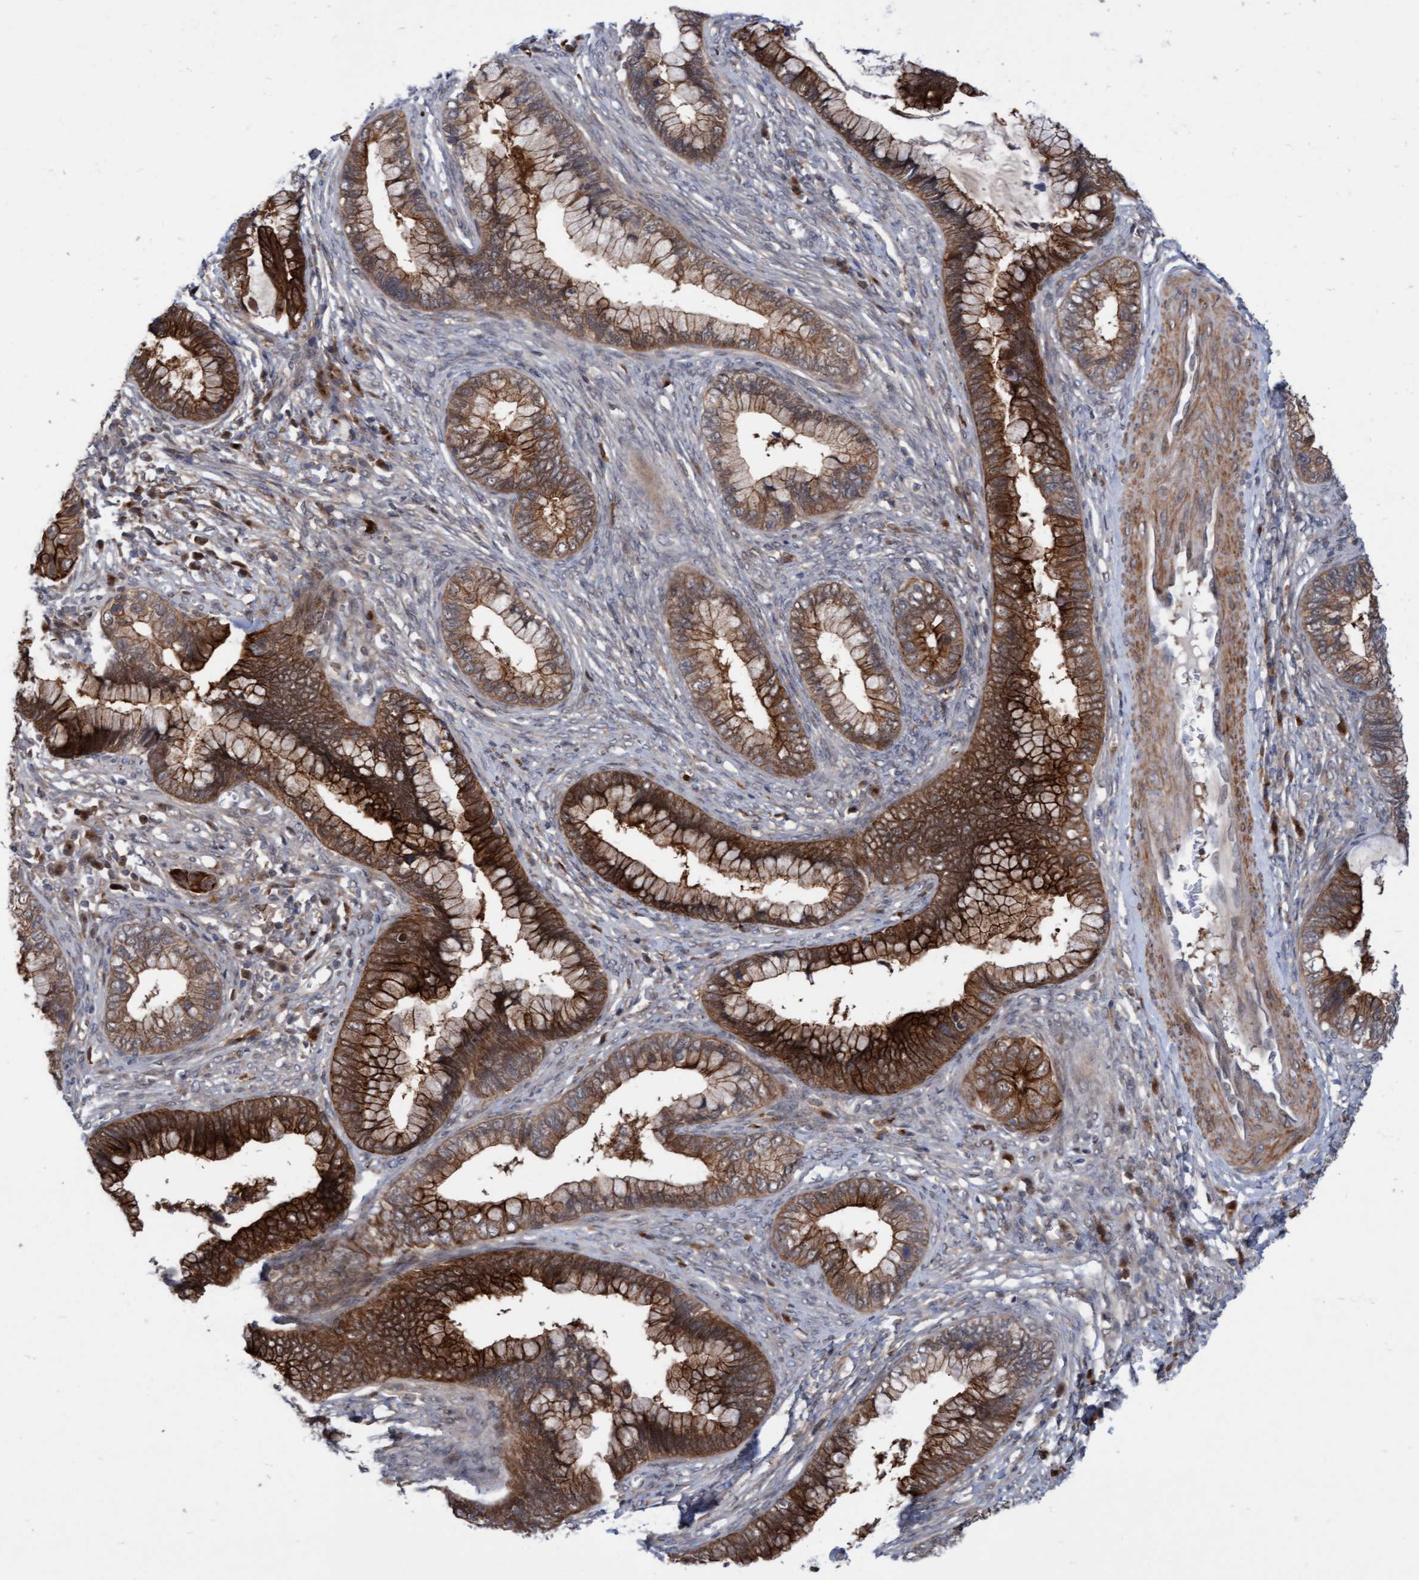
{"staining": {"intensity": "strong", "quantity": ">75%", "location": "cytoplasmic/membranous"}, "tissue": "cervical cancer", "cell_type": "Tumor cells", "image_type": "cancer", "snomed": [{"axis": "morphology", "description": "Adenocarcinoma, NOS"}, {"axis": "topography", "description": "Cervix"}], "caption": "Immunohistochemical staining of cervical adenocarcinoma exhibits high levels of strong cytoplasmic/membranous expression in approximately >75% of tumor cells.", "gene": "RAP1GAP2", "patient": {"sex": "female", "age": 44}}